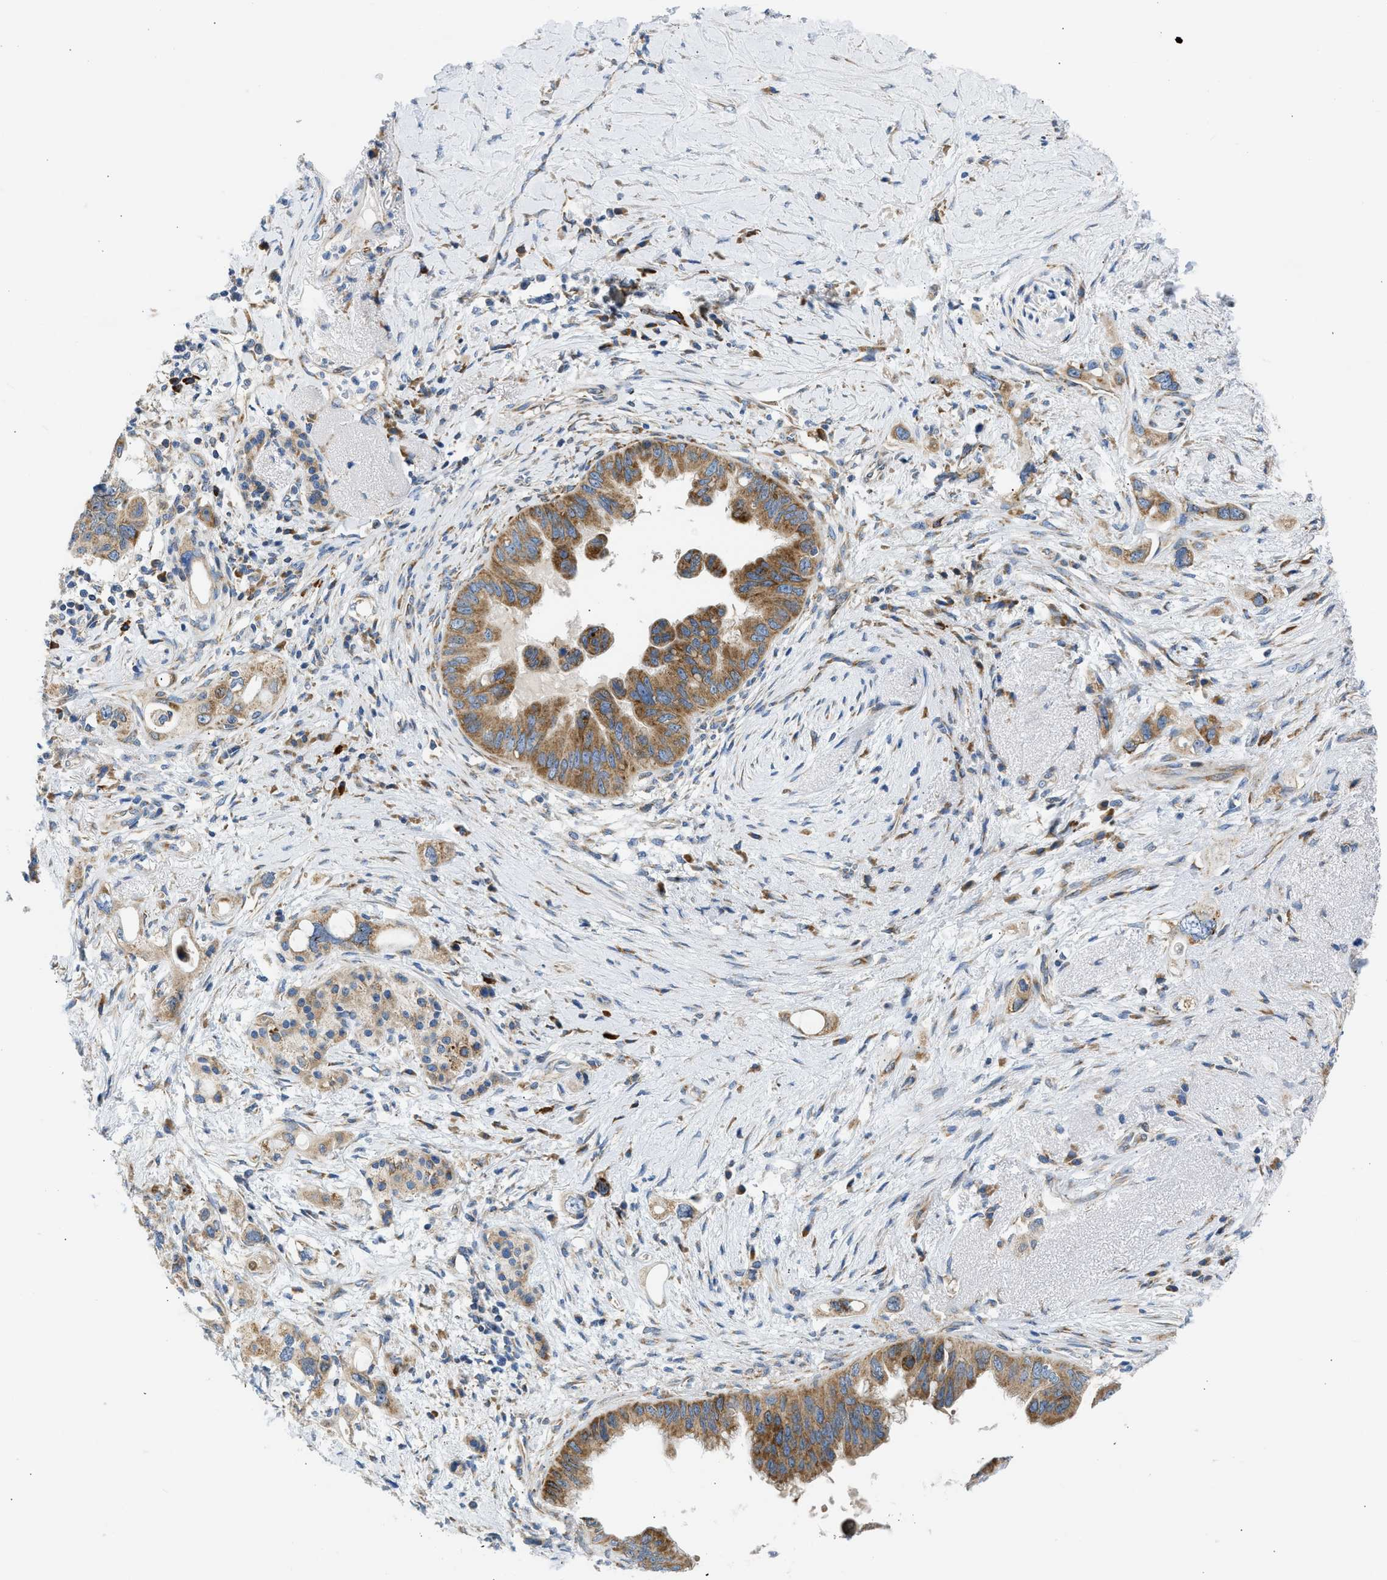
{"staining": {"intensity": "moderate", "quantity": ">75%", "location": "cytoplasmic/membranous"}, "tissue": "pancreatic cancer", "cell_type": "Tumor cells", "image_type": "cancer", "snomed": [{"axis": "morphology", "description": "Adenocarcinoma, NOS"}, {"axis": "topography", "description": "Pancreas"}], "caption": "Protein analysis of adenocarcinoma (pancreatic) tissue demonstrates moderate cytoplasmic/membranous positivity in approximately >75% of tumor cells.", "gene": "CAMKK2", "patient": {"sex": "female", "age": 56}}